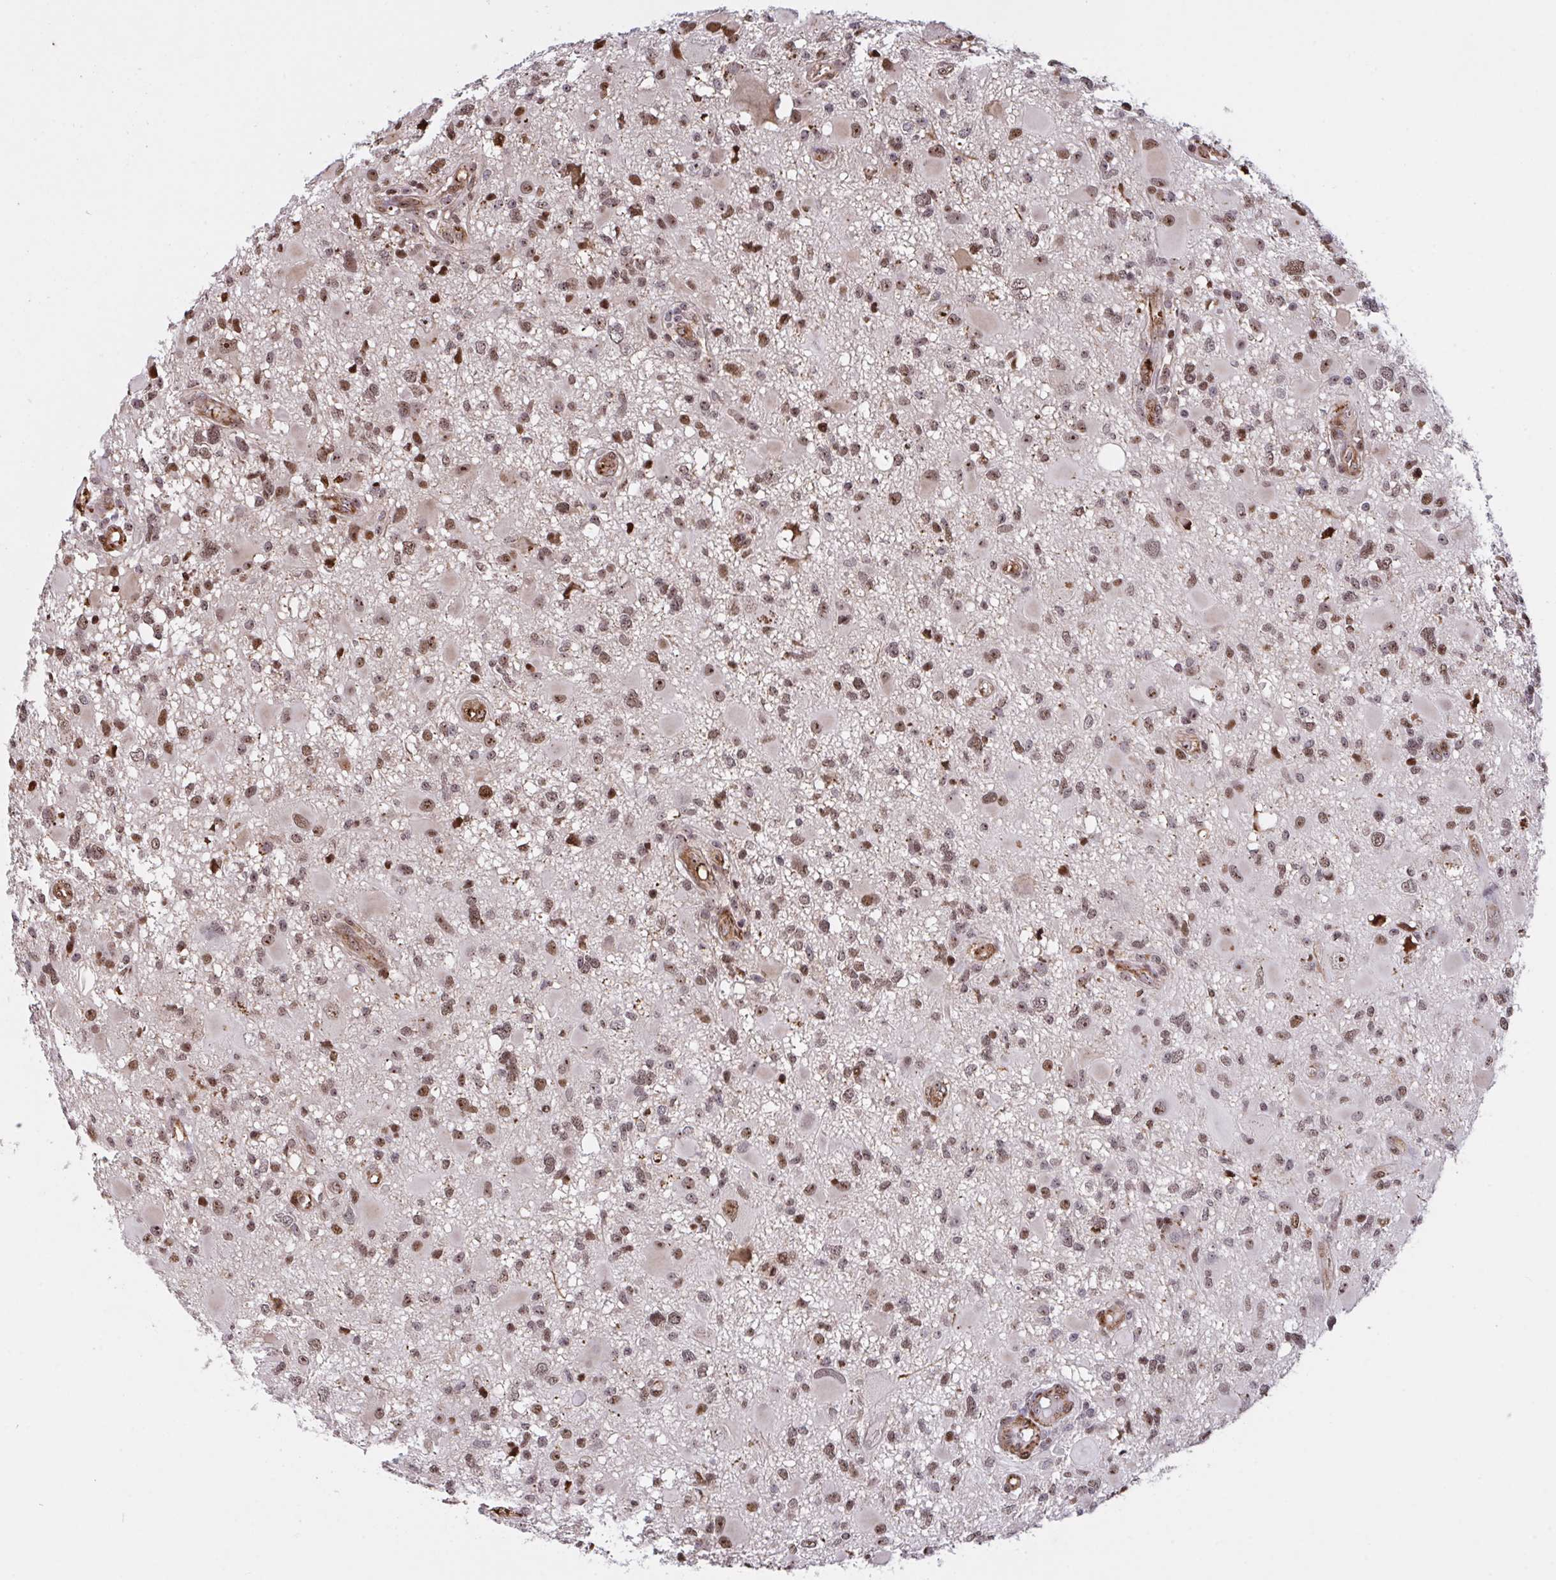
{"staining": {"intensity": "moderate", "quantity": "25%-75%", "location": "nuclear"}, "tissue": "glioma", "cell_type": "Tumor cells", "image_type": "cancer", "snomed": [{"axis": "morphology", "description": "Glioma, malignant, High grade"}, {"axis": "topography", "description": "Brain"}], "caption": "Glioma was stained to show a protein in brown. There is medium levels of moderate nuclear positivity in approximately 25%-75% of tumor cells. (DAB = brown stain, brightfield microscopy at high magnification).", "gene": "PELI2", "patient": {"sex": "male", "age": 54}}